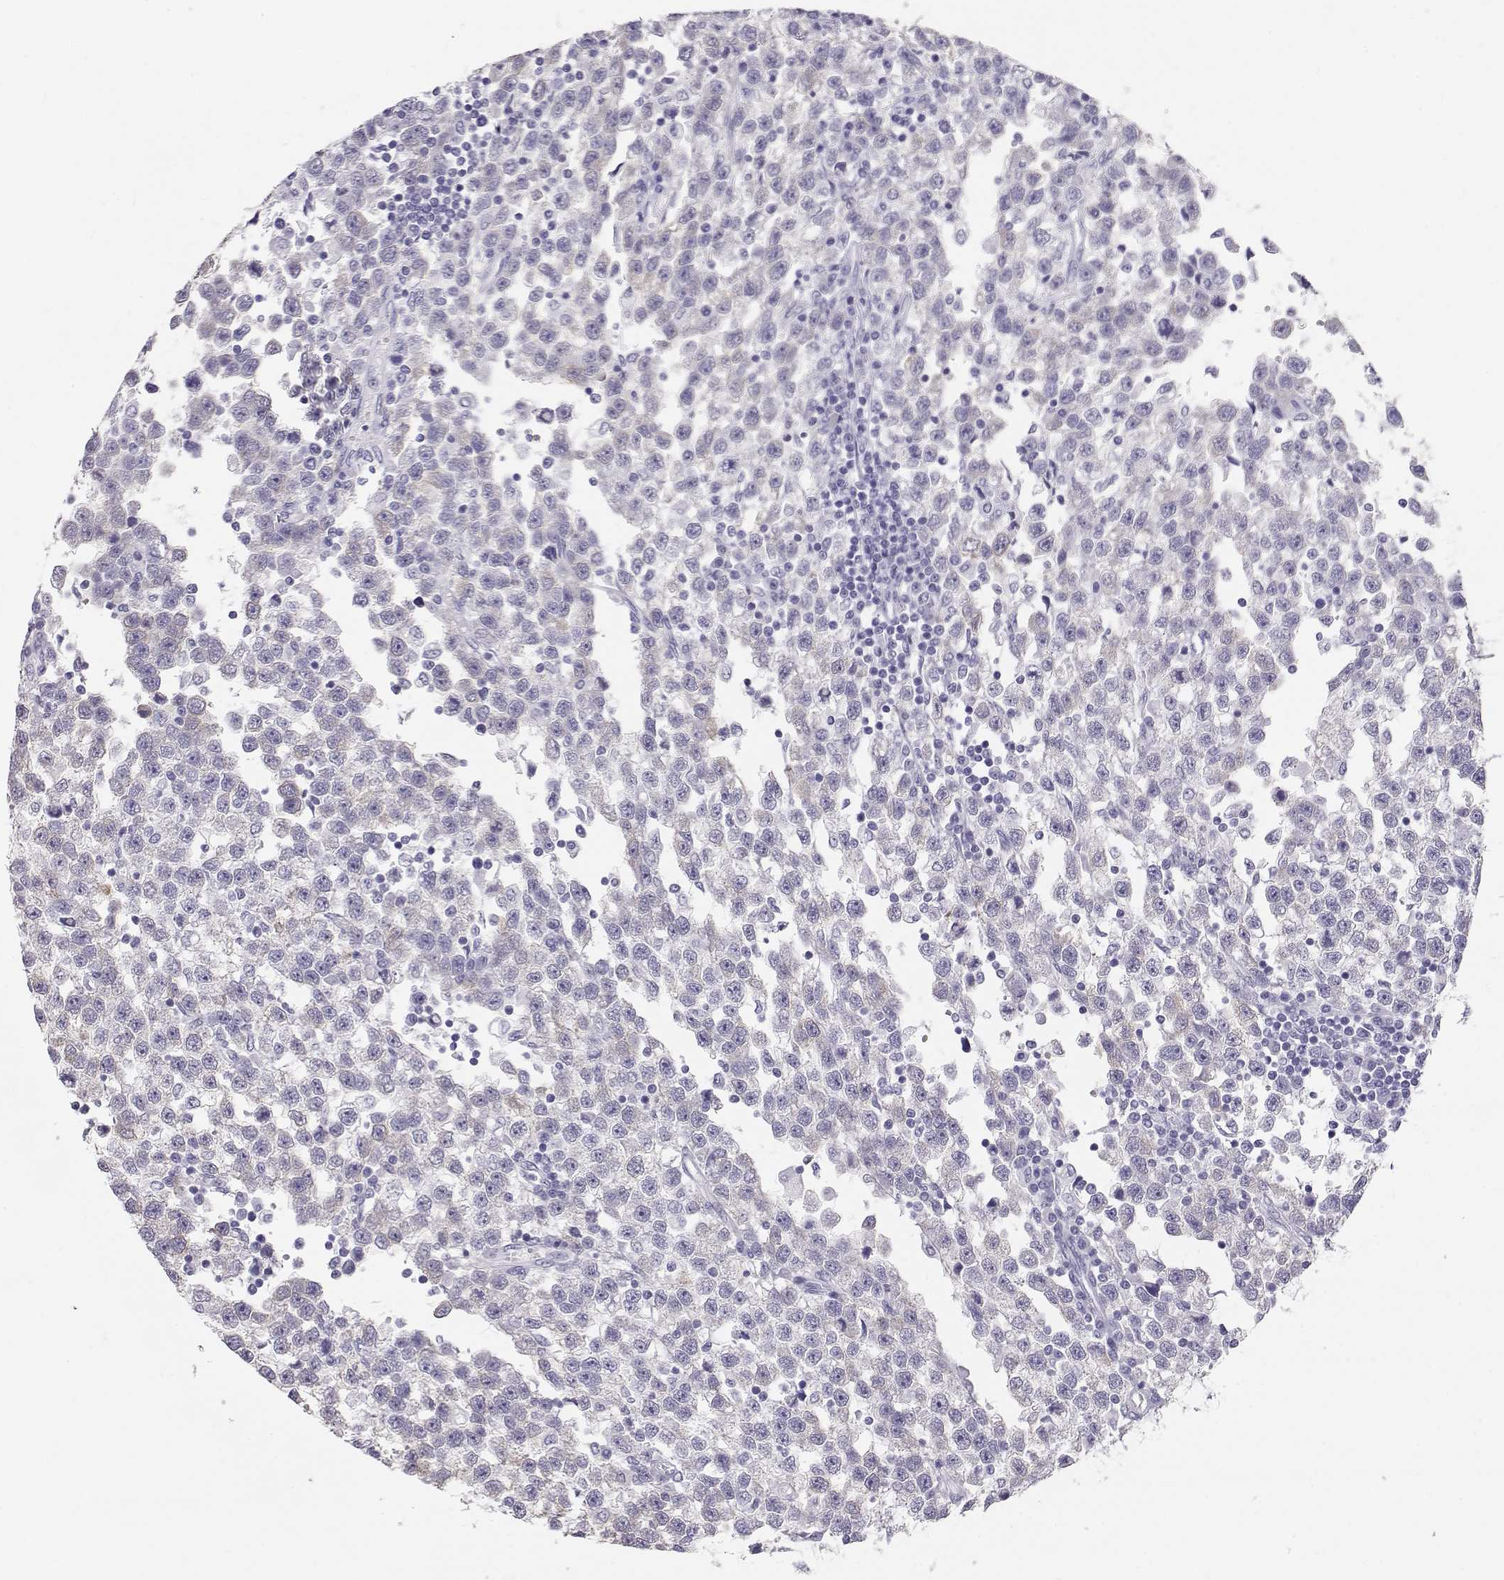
{"staining": {"intensity": "negative", "quantity": "none", "location": "none"}, "tissue": "testis cancer", "cell_type": "Tumor cells", "image_type": "cancer", "snomed": [{"axis": "morphology", "description": "Seminoma, NOS"}, {"axis": "topography", "description": "Testis"}], "caption": "Seminoma (testis) was stained to show a protein in brown. There is no significant staining in tumor cells.", "gene": "MAGEC1", "patient": {"sex": "male", "age": 34}}